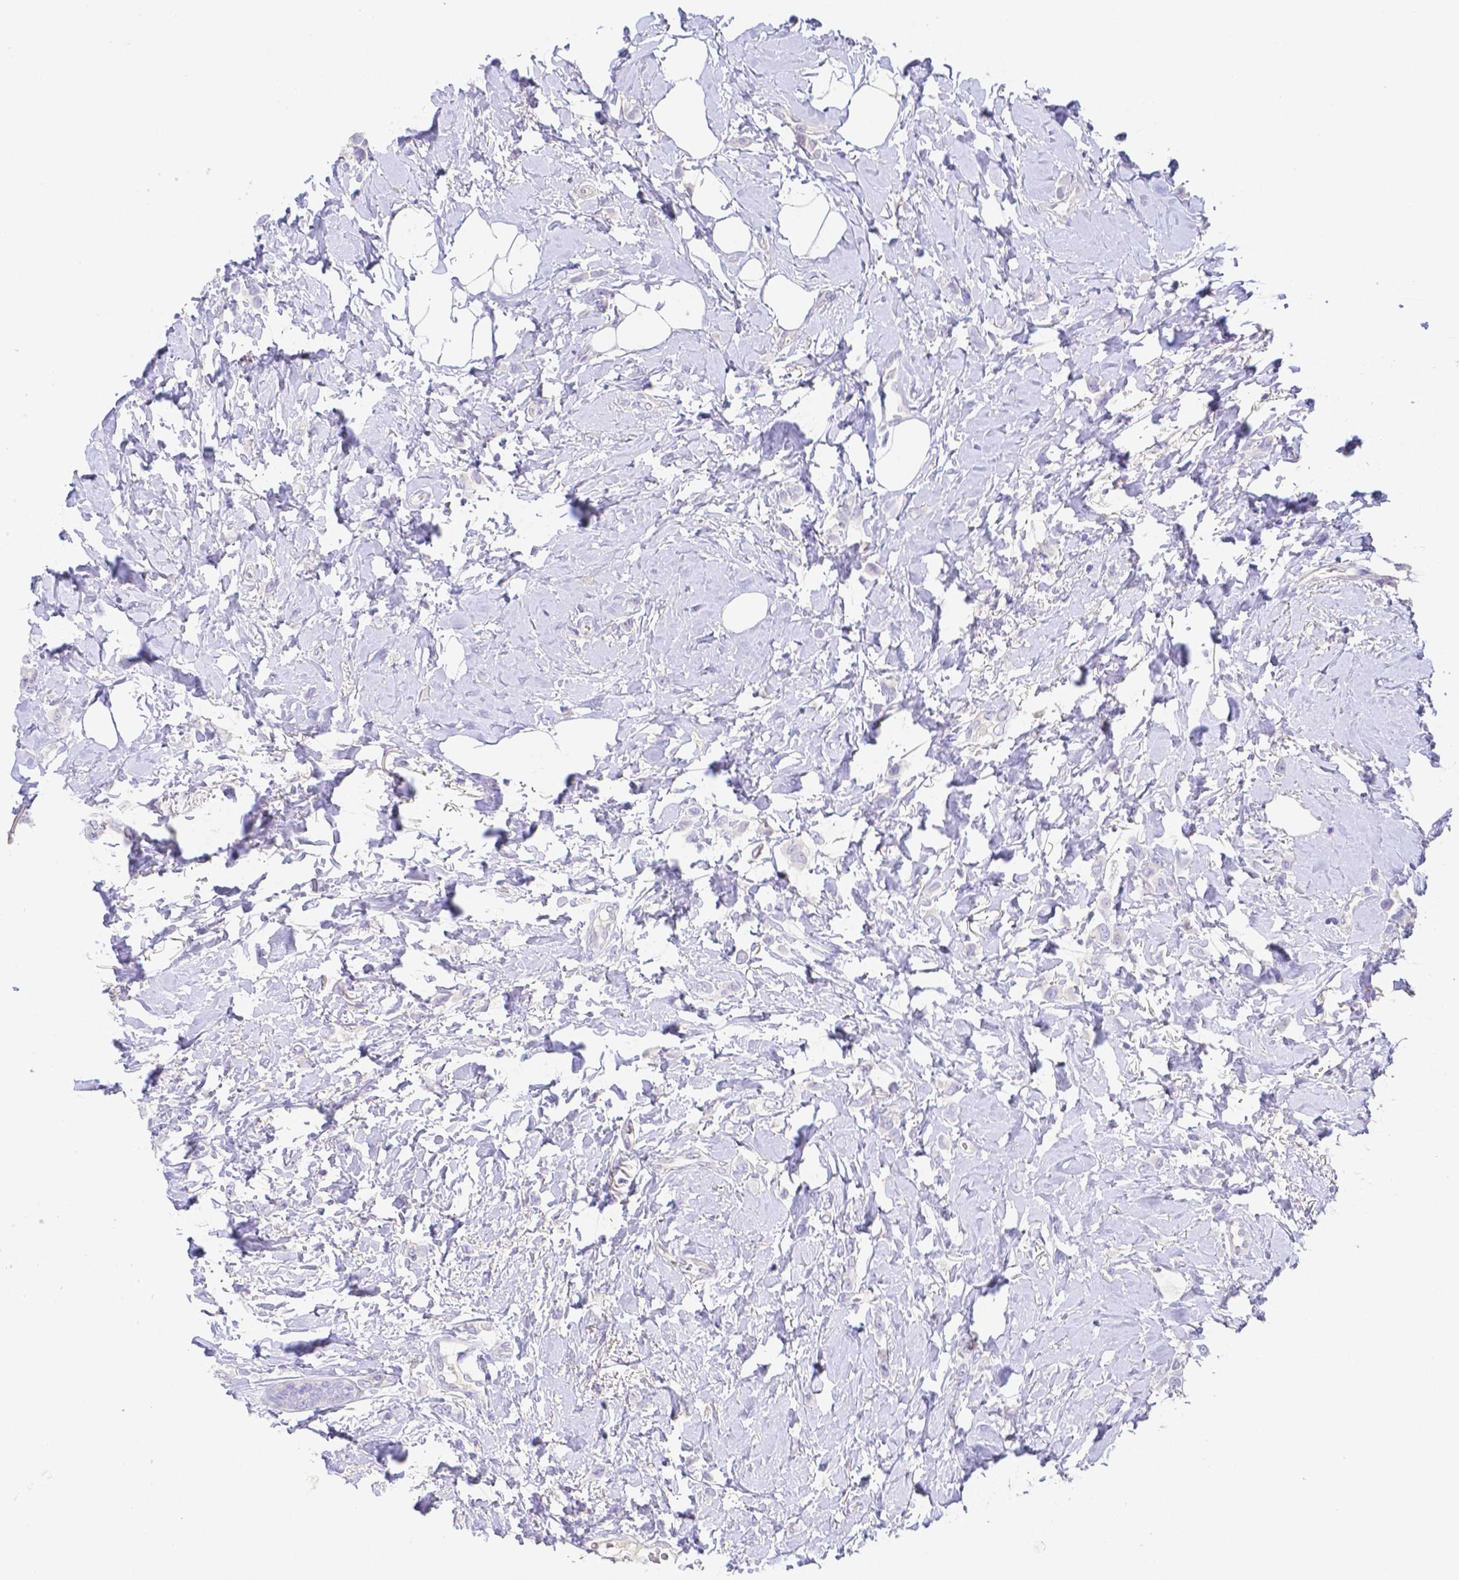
{"staining": {"intensity": "negative", "quantity": "none", "location": "none"}, "tissue": "breast cancer", "cell_type": "Tumor cells", "image_type": "cancer", "snomed": [{"axis": "morphology", "description": "Lobular carcinoma"}, {"axis": "topography", "description": "Breast"}], "caption": "Immunohistochemistry (IHC) image of neoplastic tissue: breast cancer stained with DAB (3,3'-diaminobenzidine) exhibits no significant protein staining in tumor cells.", "gene": "ZG16B", "patient": {"sex": "female", "age": 66}}